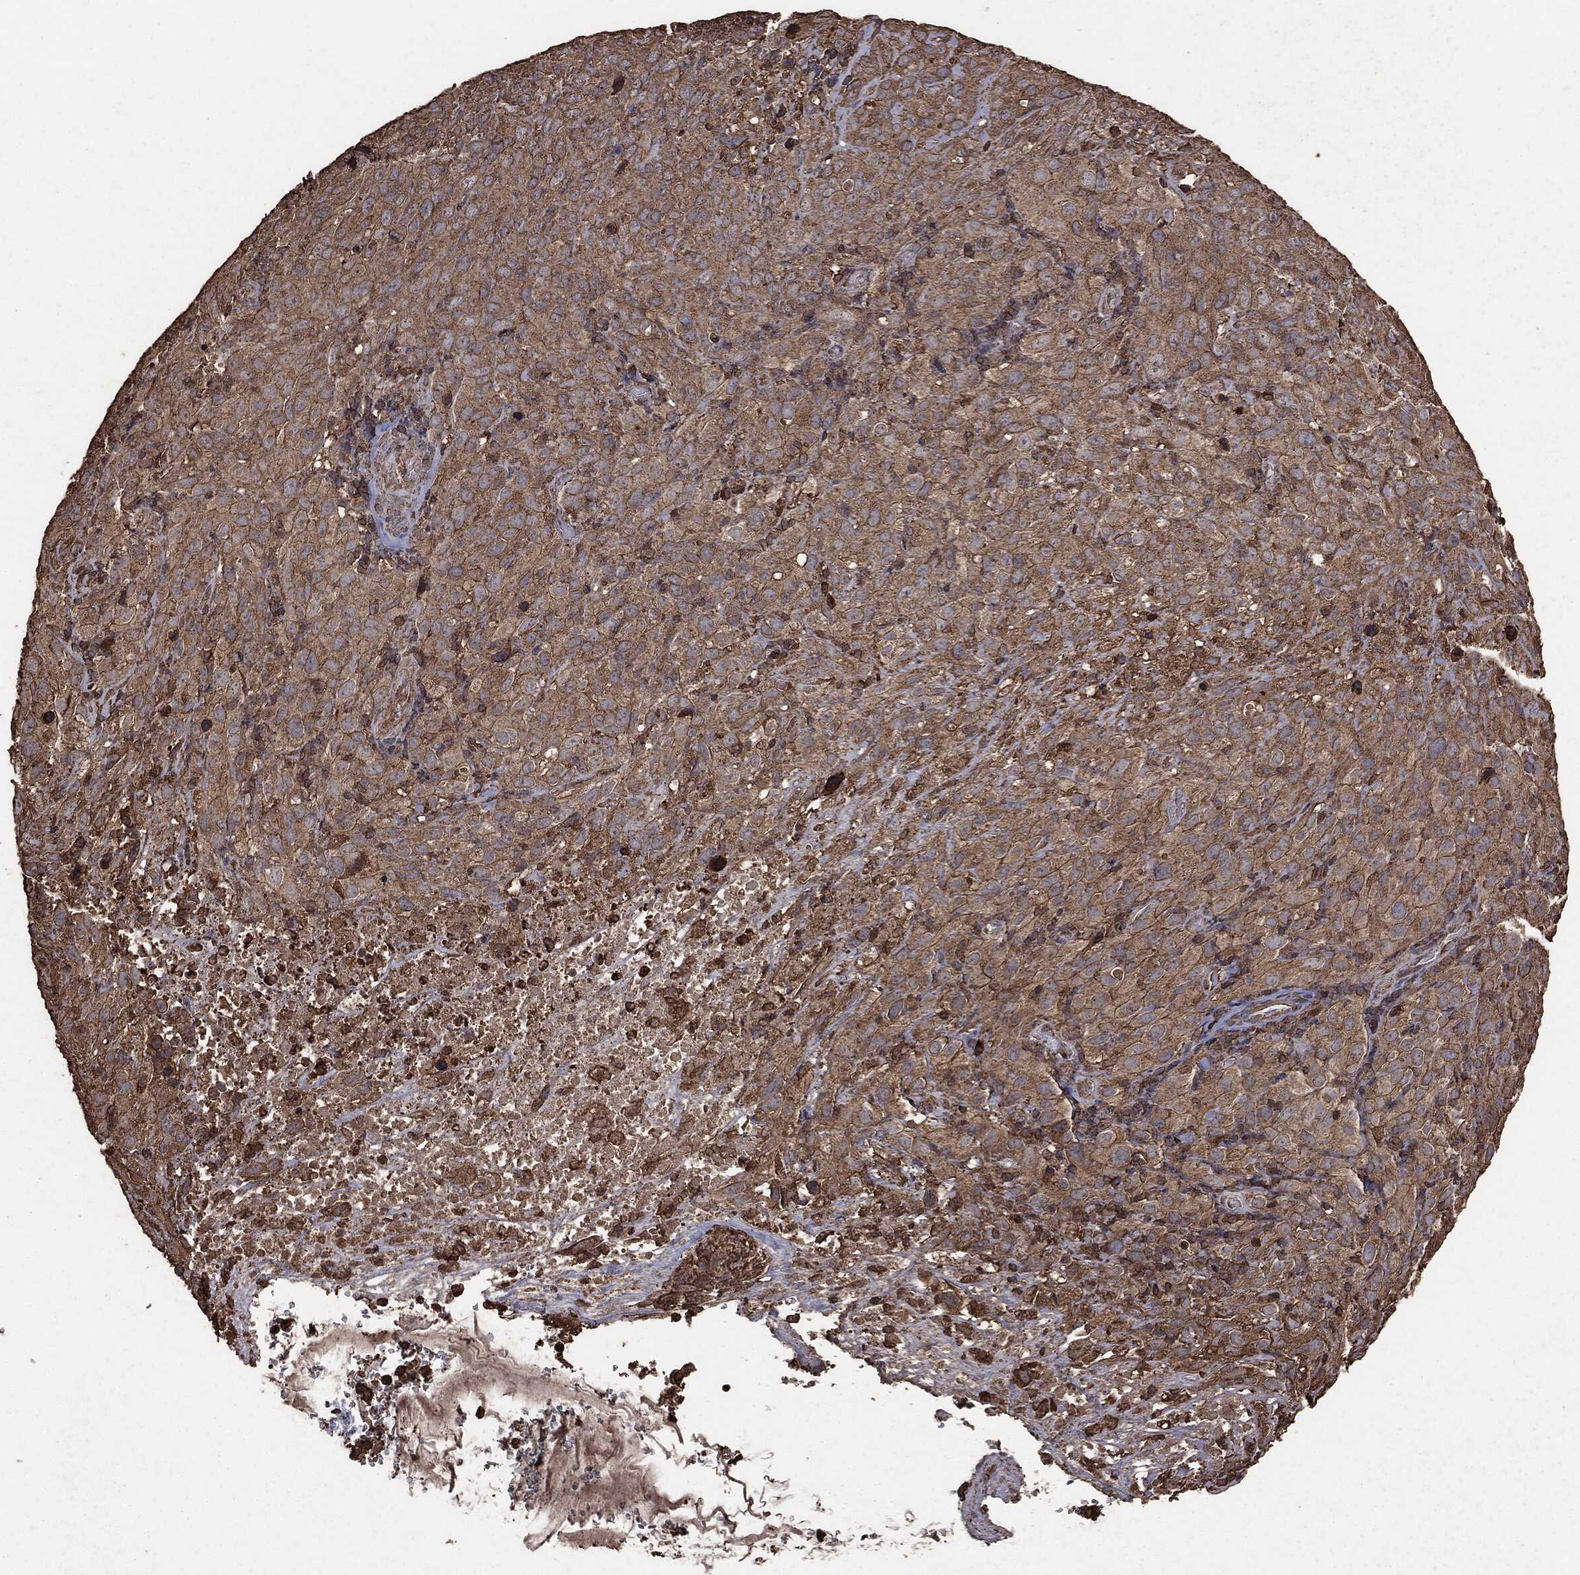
{"staining": {"intensity": "weak", "quantity": ">75%", "location": "cytoplasmic/membranous"}, "tissue": "cervical cancer", "cell_type": "Tumor cells", "image_type": "cancer", "snomed": [{"axis": "morphology", "description": "Squamous cell carcinoma, NOS"}, {"axis": "topography", "description": "Cervix"}], "caption": "Immunohistochemistry (IHC) (DAB) staining of squamous cell carcinoma (cervical) displays weak cytoplasmic/membranous protein staining in approximately >75% of tumor cells.", "gene": "MTOR", "patient": {"sex": "female", "age": 51}}